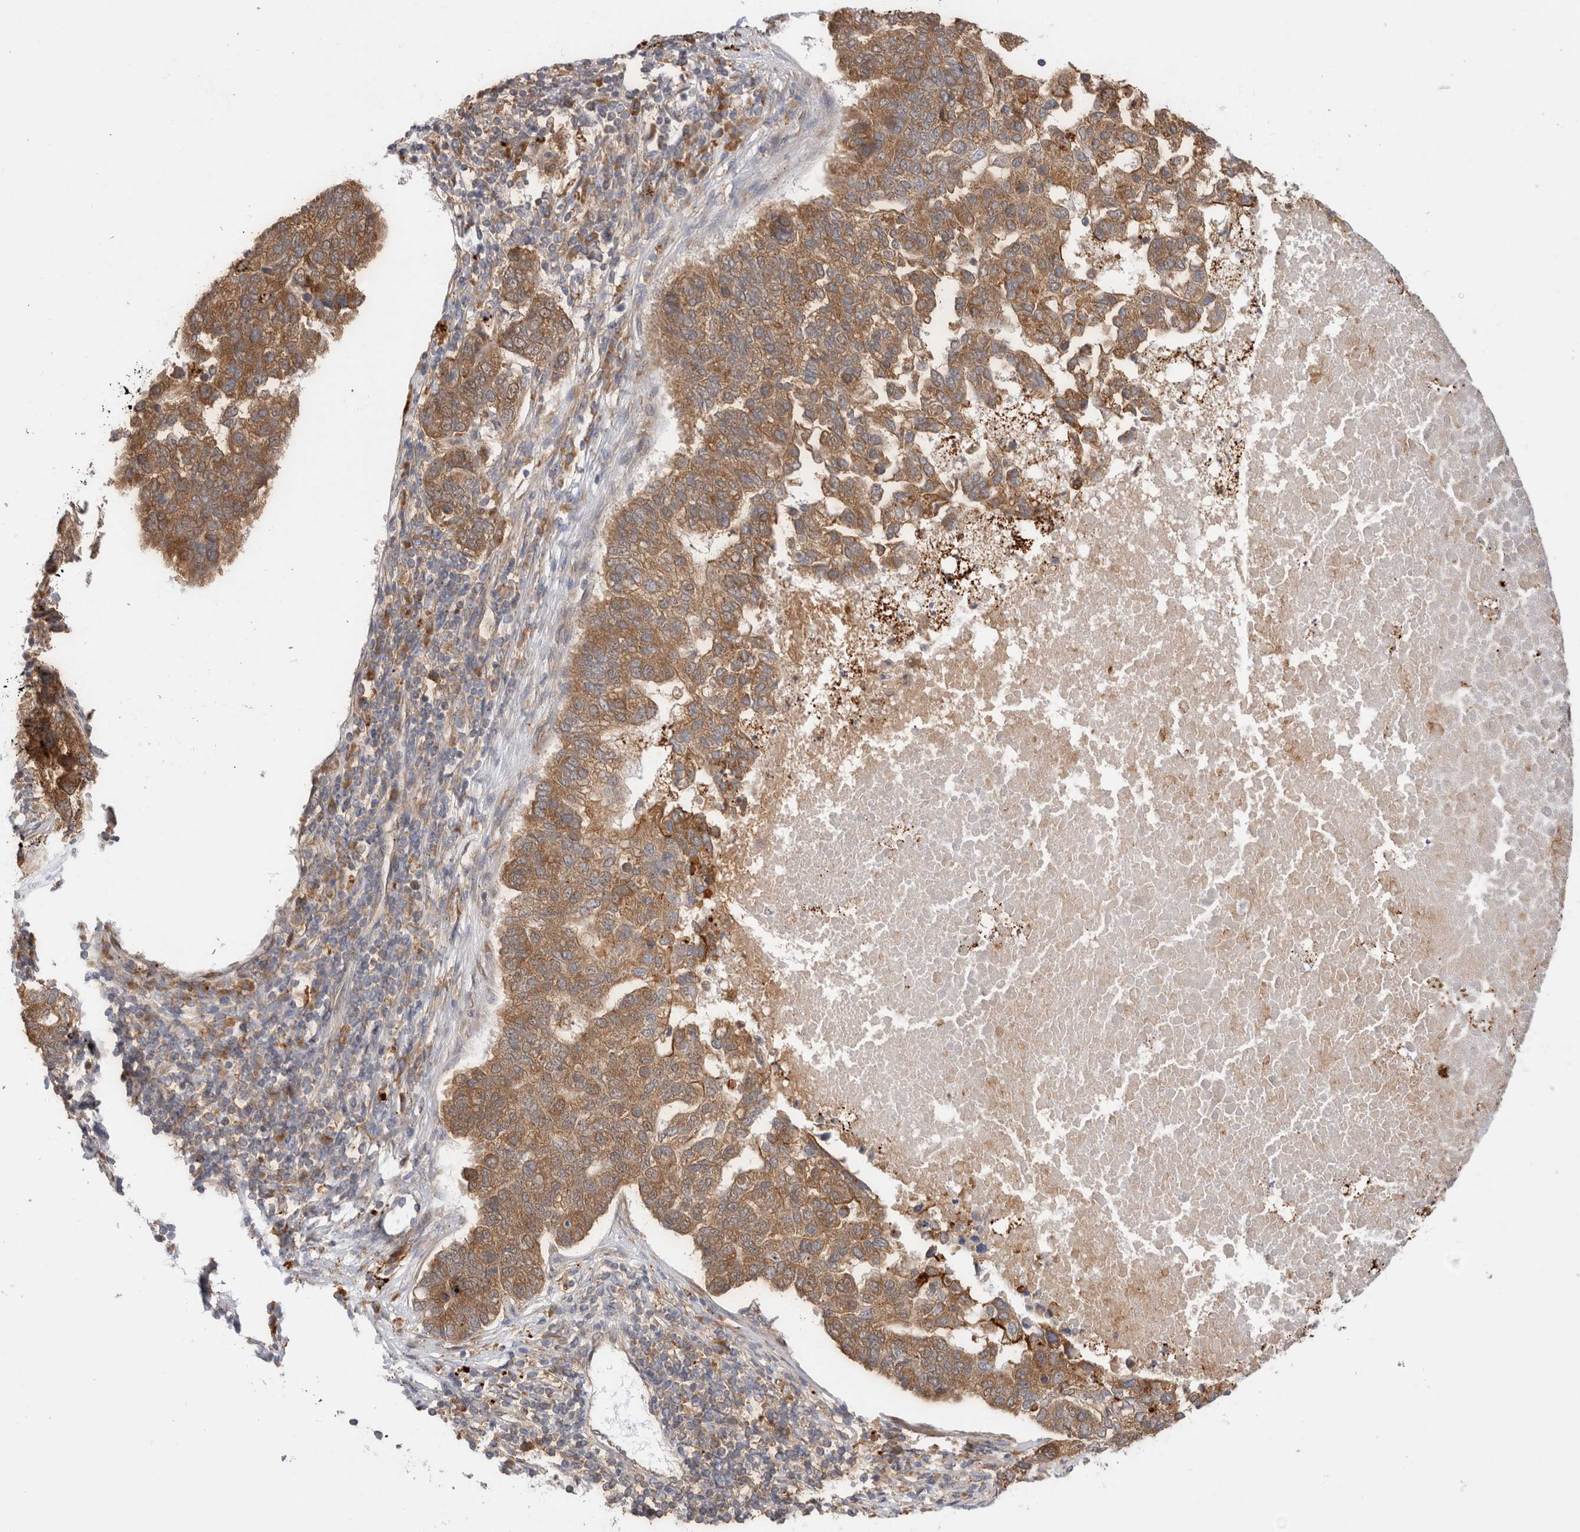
{"staining": {"intensity": "moderate", "quantity": ">75%", "location": "cytoplasmic/membranous"}, "tissue": "pancreatic cancer", "cell_type": "Tumor cells", "image_type": "cancer", "snomed": [{"axis": "morphology", "description": "Adenocarcinoma, NOS"}, {"axis": "topography", "description": "Pancreas"}], "caption": "The histopathology image demonstrates immunohistochemical staining of pancreatic cancer (adenocarcinoma). There is moderate cytoplasmic/membranous positivity is present in about >75% of tumor cells.", "gene": "ACTL9", "patient": {"sex": "female", "age": 61}}